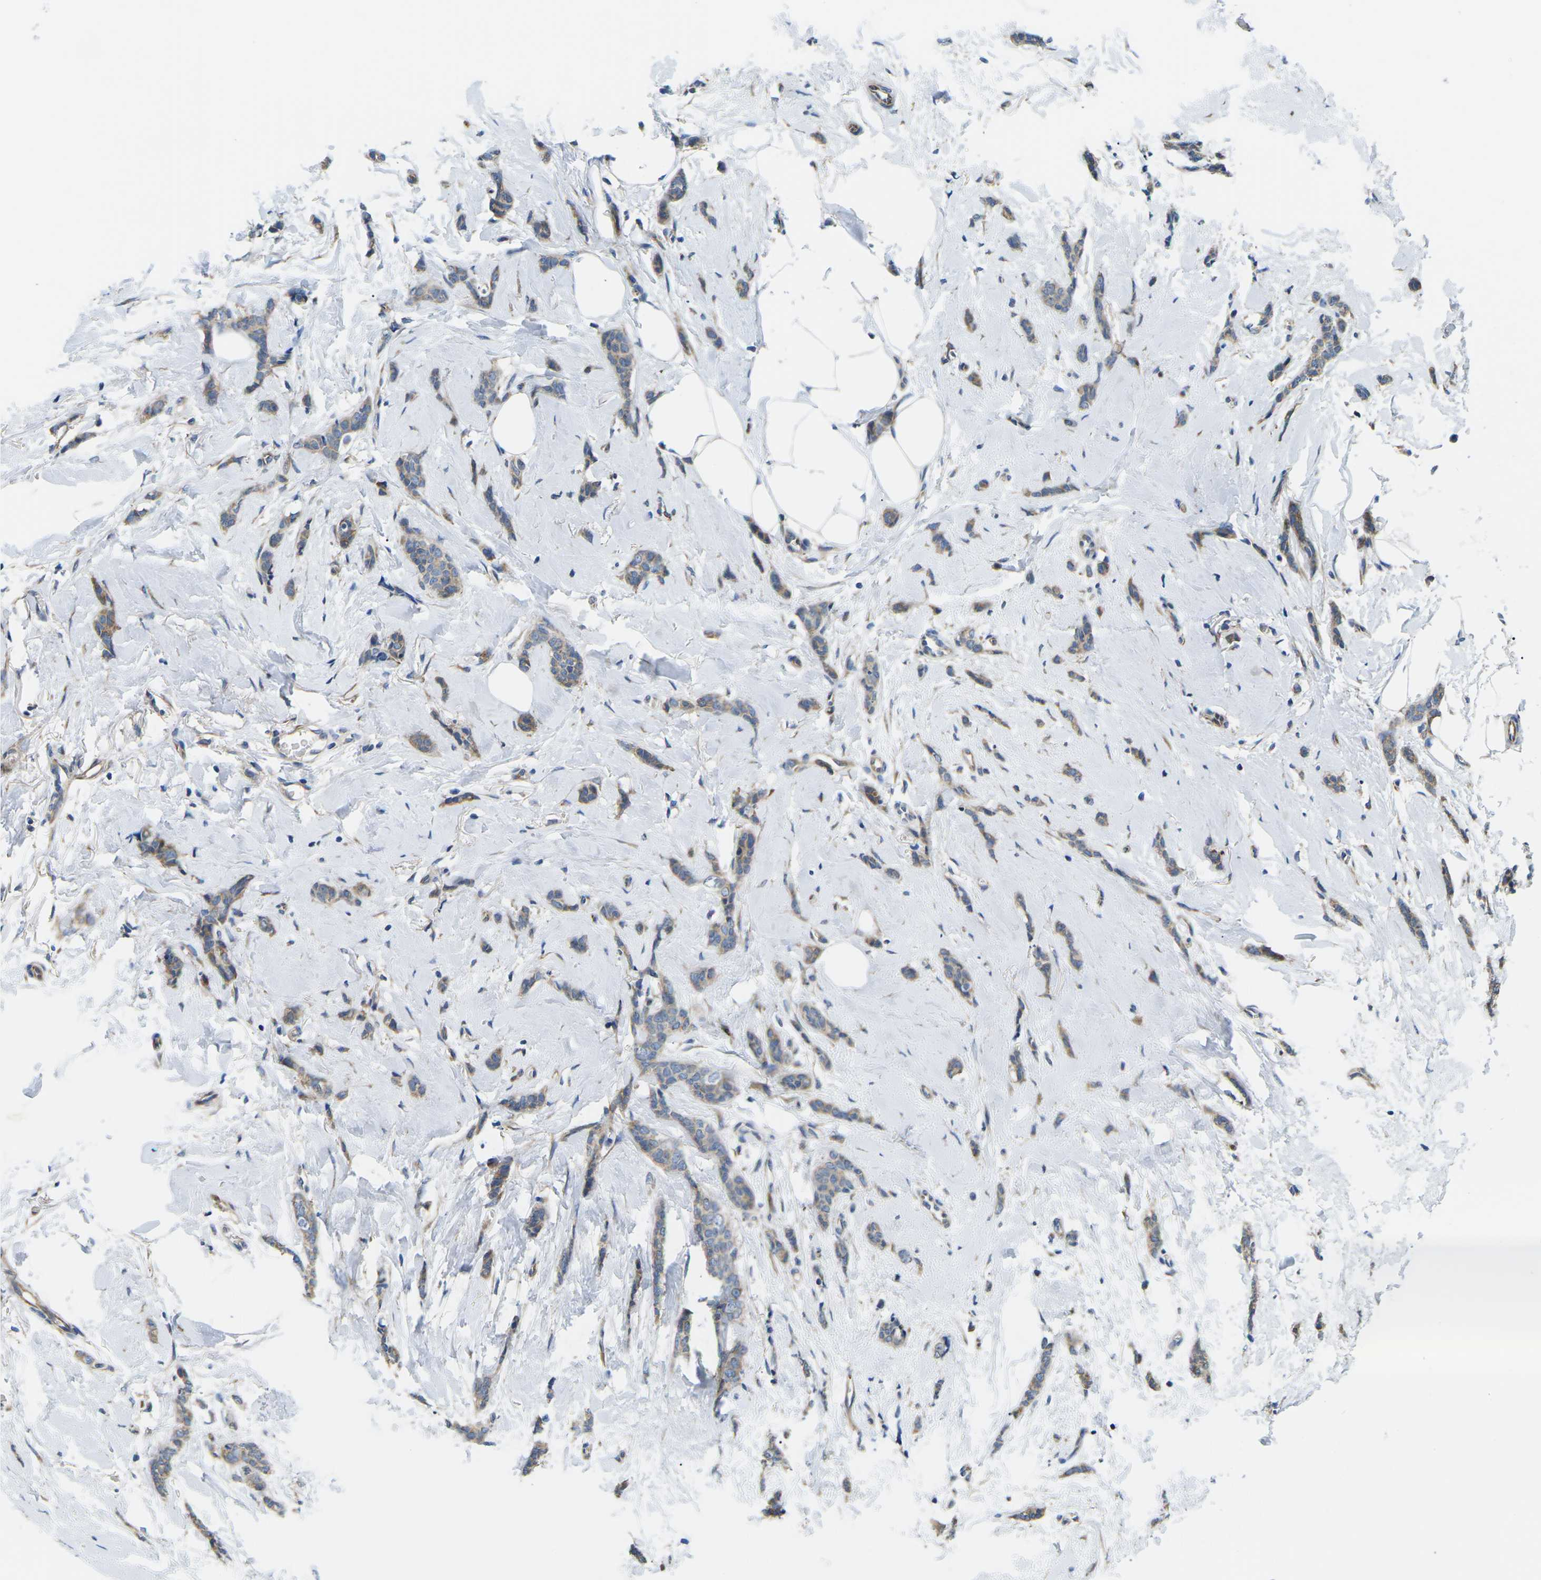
{"staining": {"intensity": "weak", "quantity": ">75%", "location": "cytoplasmic/membranous"}, "tissue": "breast cancer", "cell_type": "Tumor cells", "image_type": "cancer", "snomed": [{"axis": "morphology", "description": "Lobular carcinoma"}, {"axis": "topography", "description": "Skin"}, {"axis": "topography", "description": "Breast"}], "caption": "Human lobular carcinoma (breast) stained with a brown dye shows weak cytoplasmic/membranous positive positivity in about >75% of tumor cells.", "gene": "TMEFF2", "patient": {"sex": "female", "age": 46}}